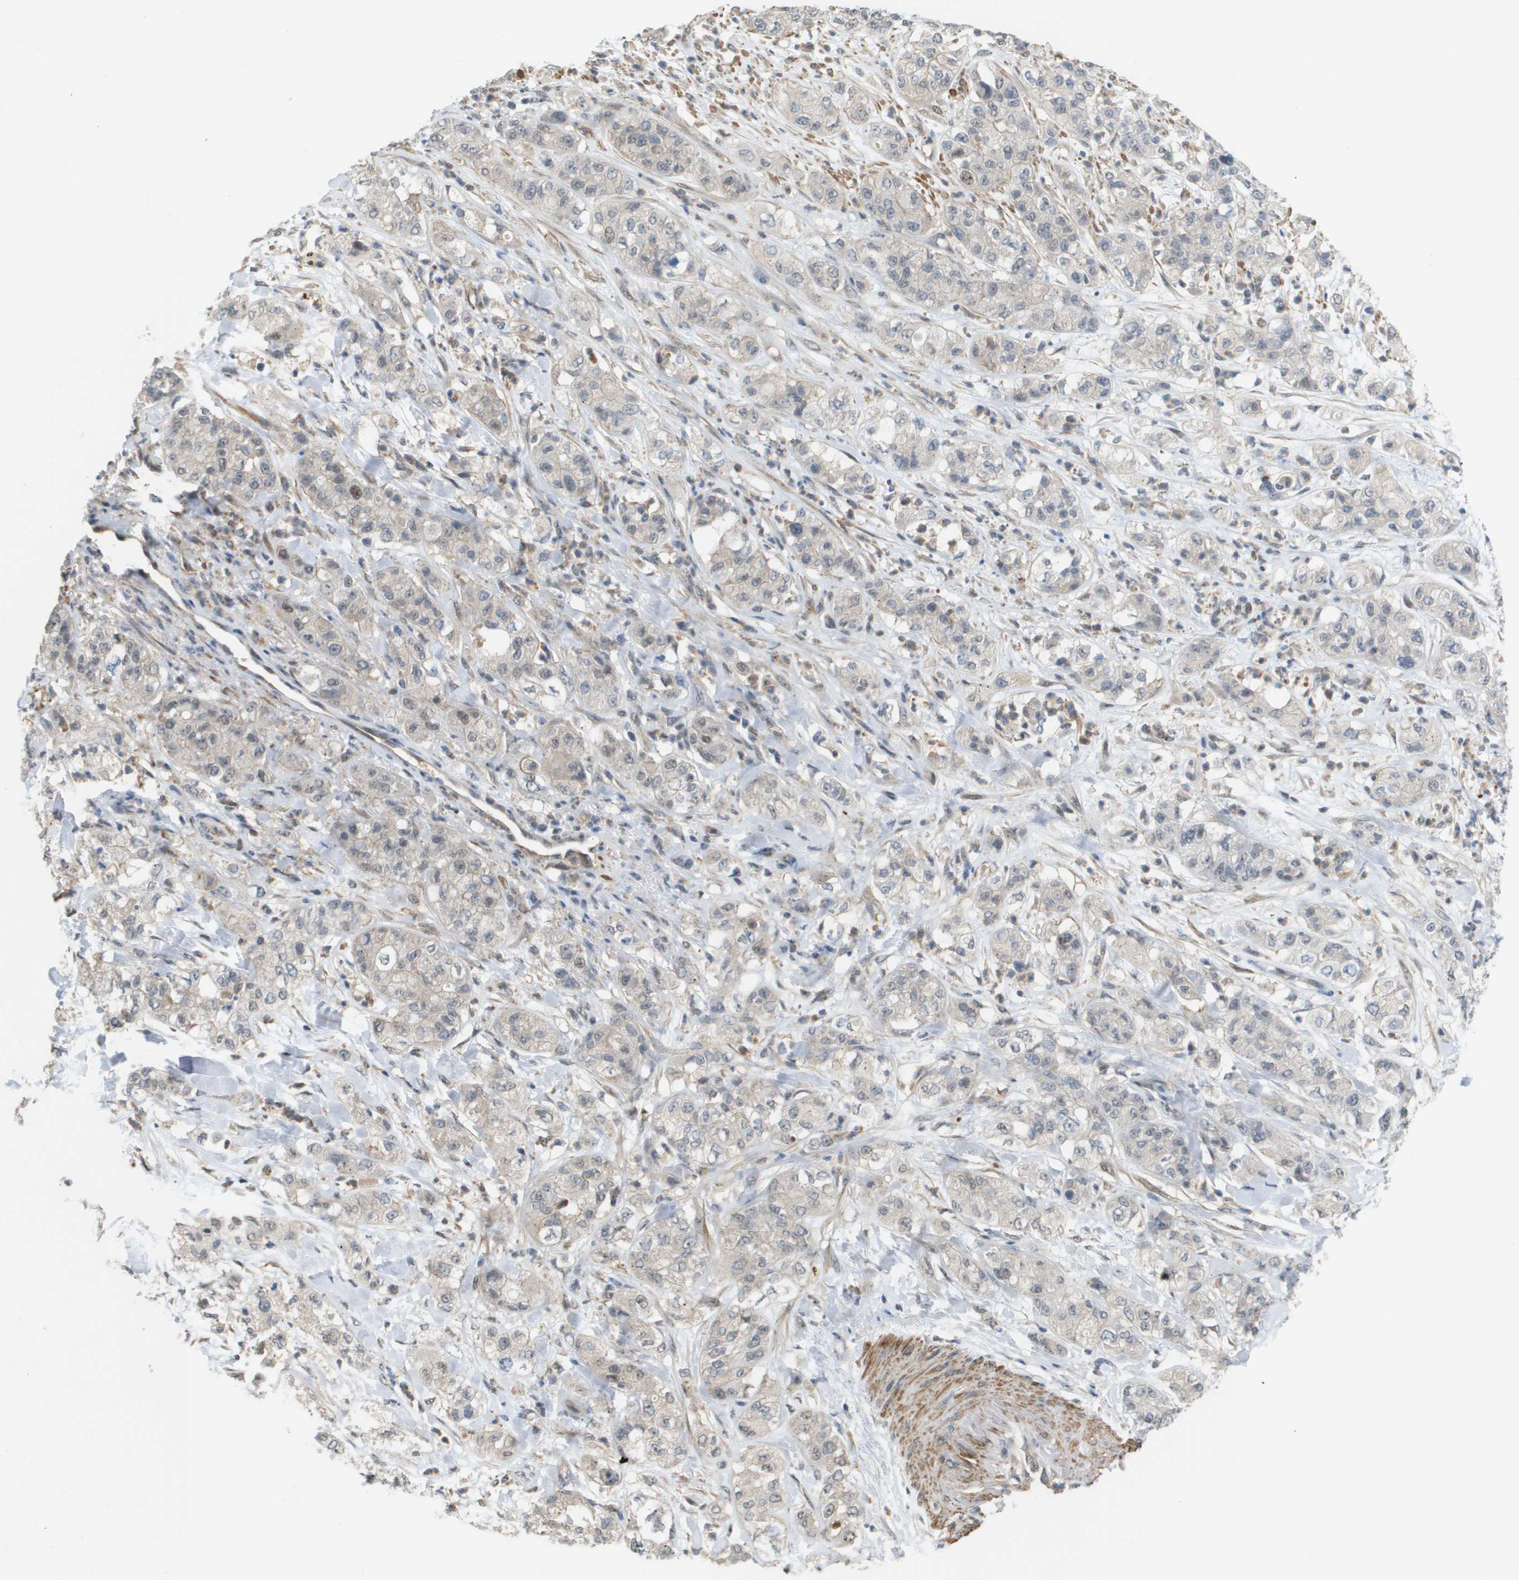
{"staining": {"intensity": "negative", "quantity": "none", "location": "none"}, "tissue": "pancreatic cancer", "cell_type": "Tumor cells", "image_type": "cancer", "snomed": [{"axis": "morphology", "description": "Adenocarcinoma, NOS"}, {"axis": "topography", "description": "Pancreas"}], "caption": "A photomicrograph of human adenocarcinoma (pancreatic) is negative for staining in tumor cells. Nuclei are stained in blue.", "gene": "RNF112", "patient": {"sex": "female", "age": 78}}